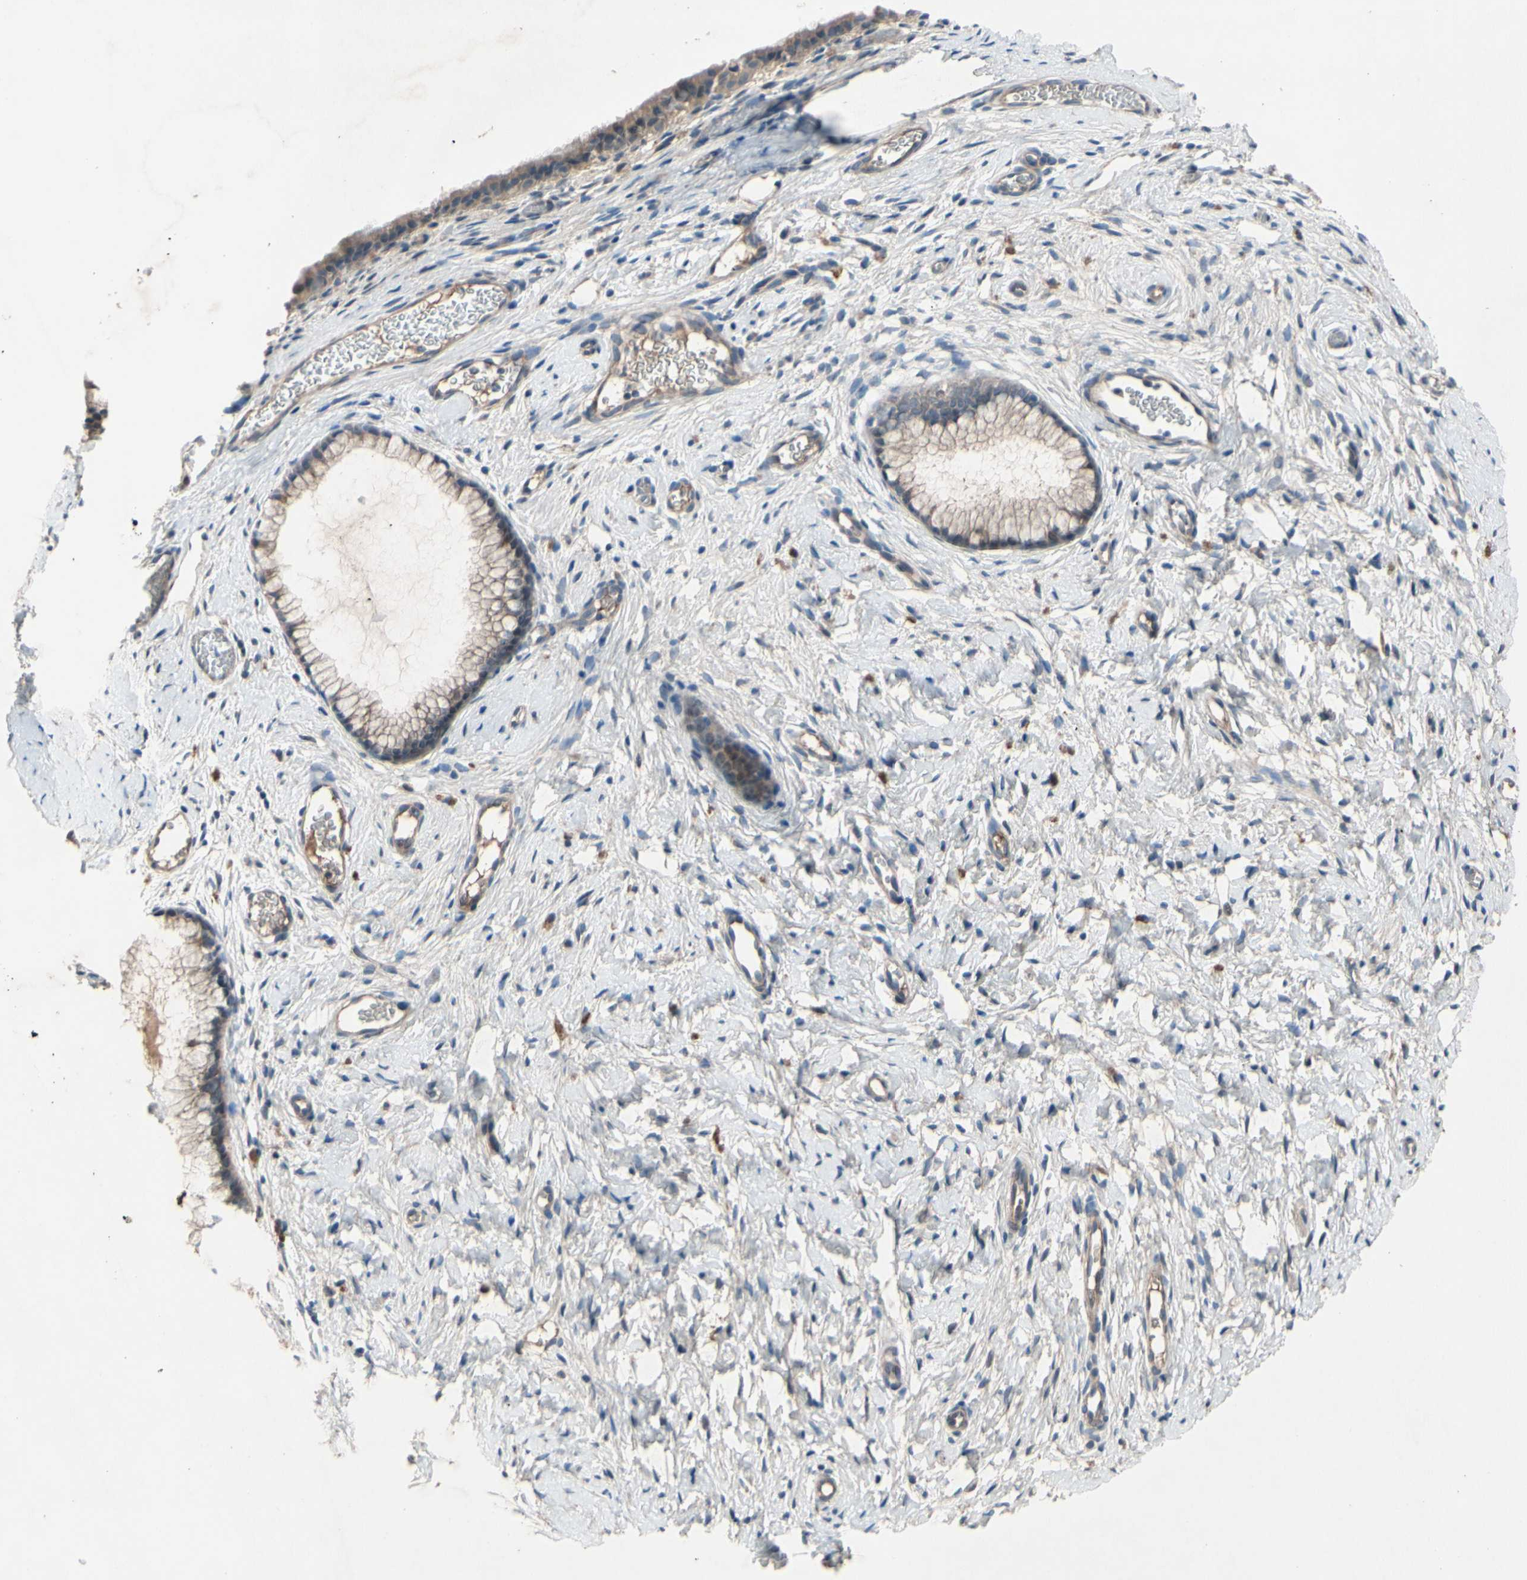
{"staining": {"intensity": "weak", "quantity": ">75%", "location": "cytoplasmic/membranous"}, "tissue": "cervix", "cell_type": "Glandular cells", "image_type": "normal", "snomed": [{"axis": "morphology", "description": "Normal tissue, NOS"}, {"axis": "topography", "description": "Cervix"}], "caption": "A micrograph of cervix stained for a protein reveals weak cytoplasmic/membranous brown staining in glandular cells.", "gene": "ICAM5", "patient": {"sex": "female", "age": 65}}